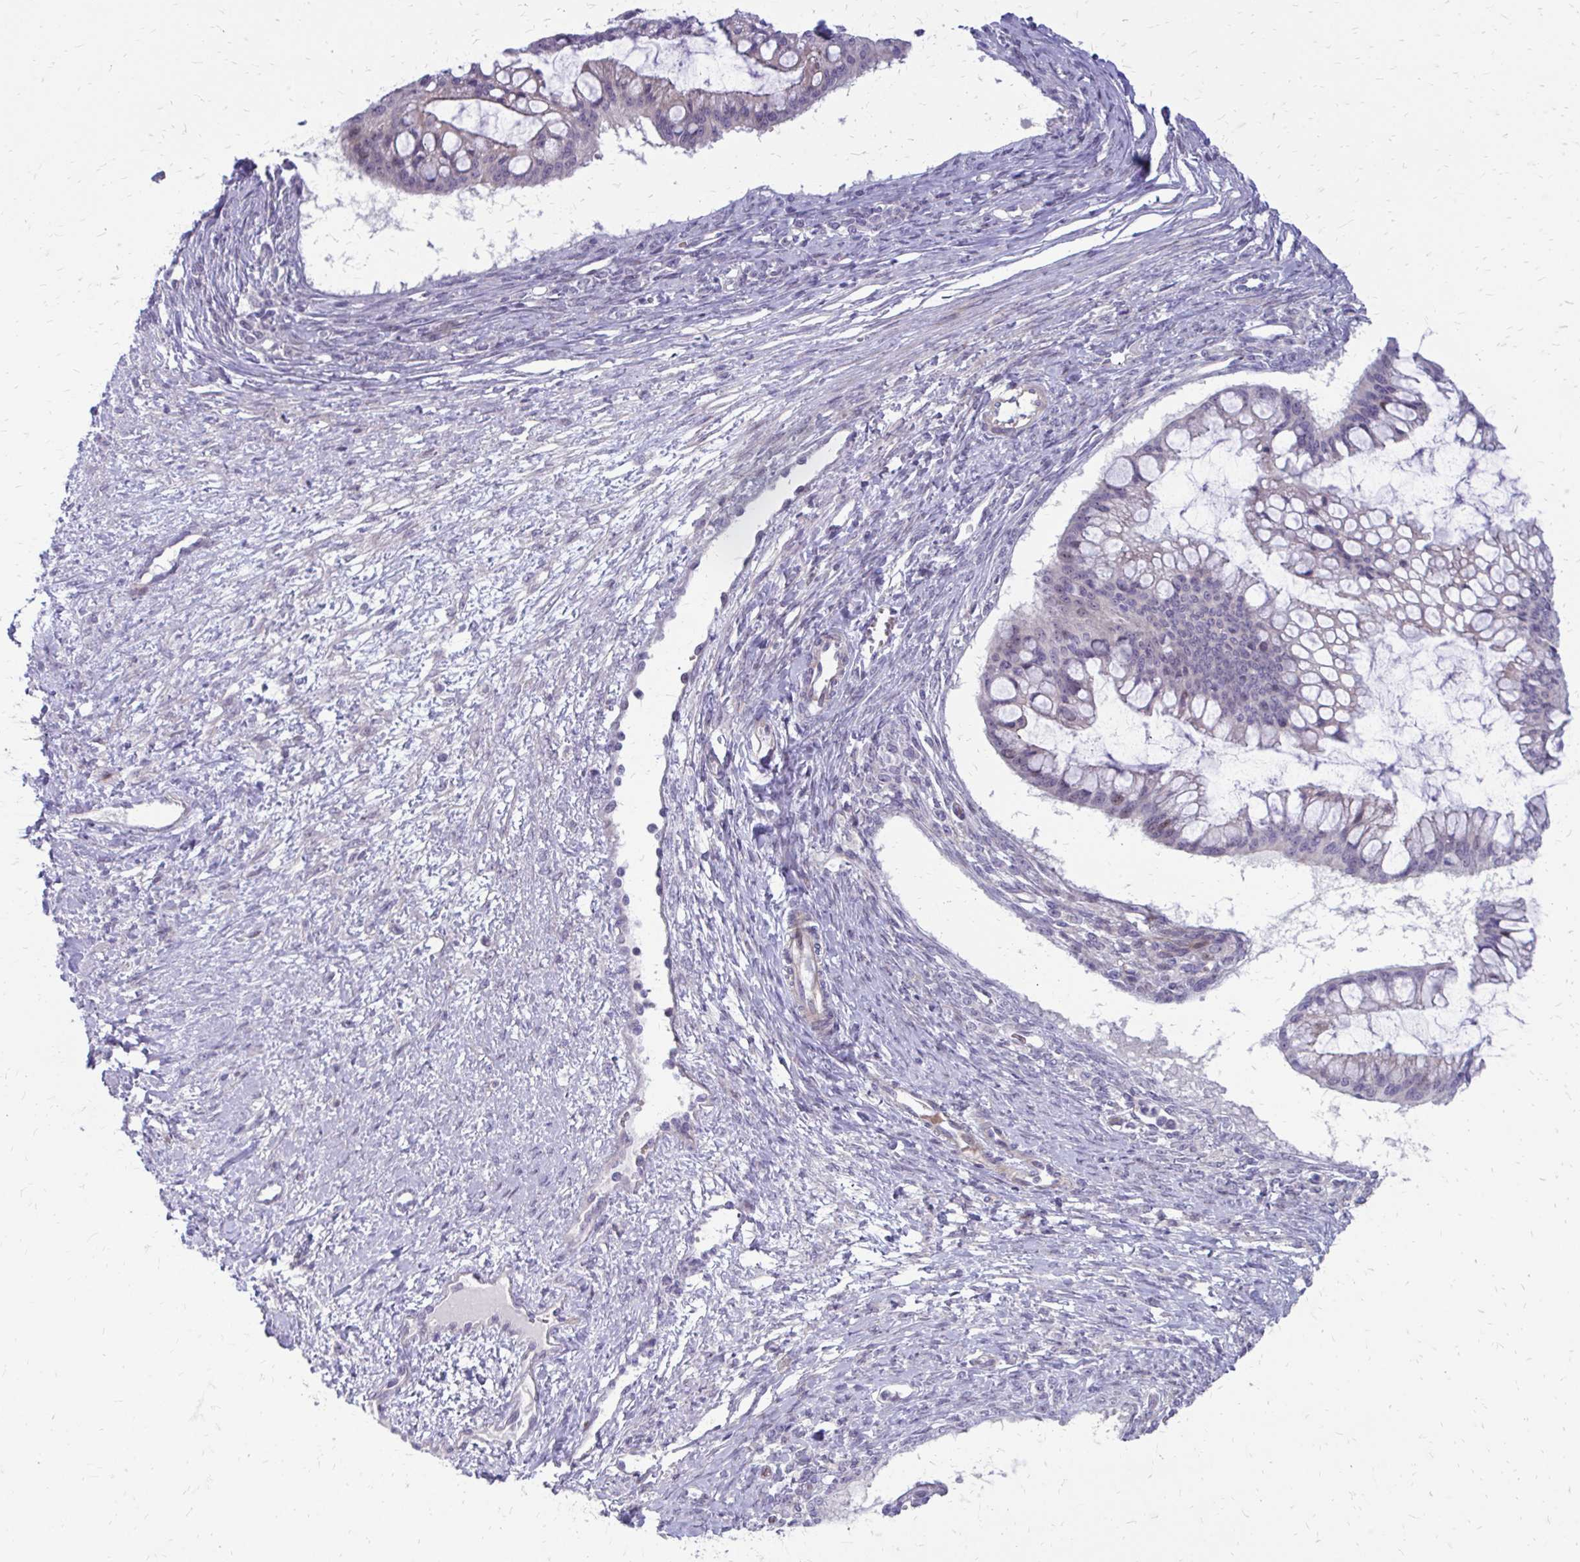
{"staining": {"intensity": "negative", "quantity": "none", "location": "none"}, "tissue": "ovarian cancer", "cell_type": "Tumor cells", "image_type": "cancer", "snomed": [{"axis": "morphology", "description": "Cystadenocarcinoma, mucinous, NOS"}, {"axis": "topography", "description": "Ovary"}], "caption": "This photomicrograph is of ovarian mucinous cystadenocarcinoma stained with IHC to label a protein in brown with the nuclei are counter-stained blue. There is no staining in tumor cells.", "gene": "PPDPFL", "patient": {"sex": "female", "age": 73}}